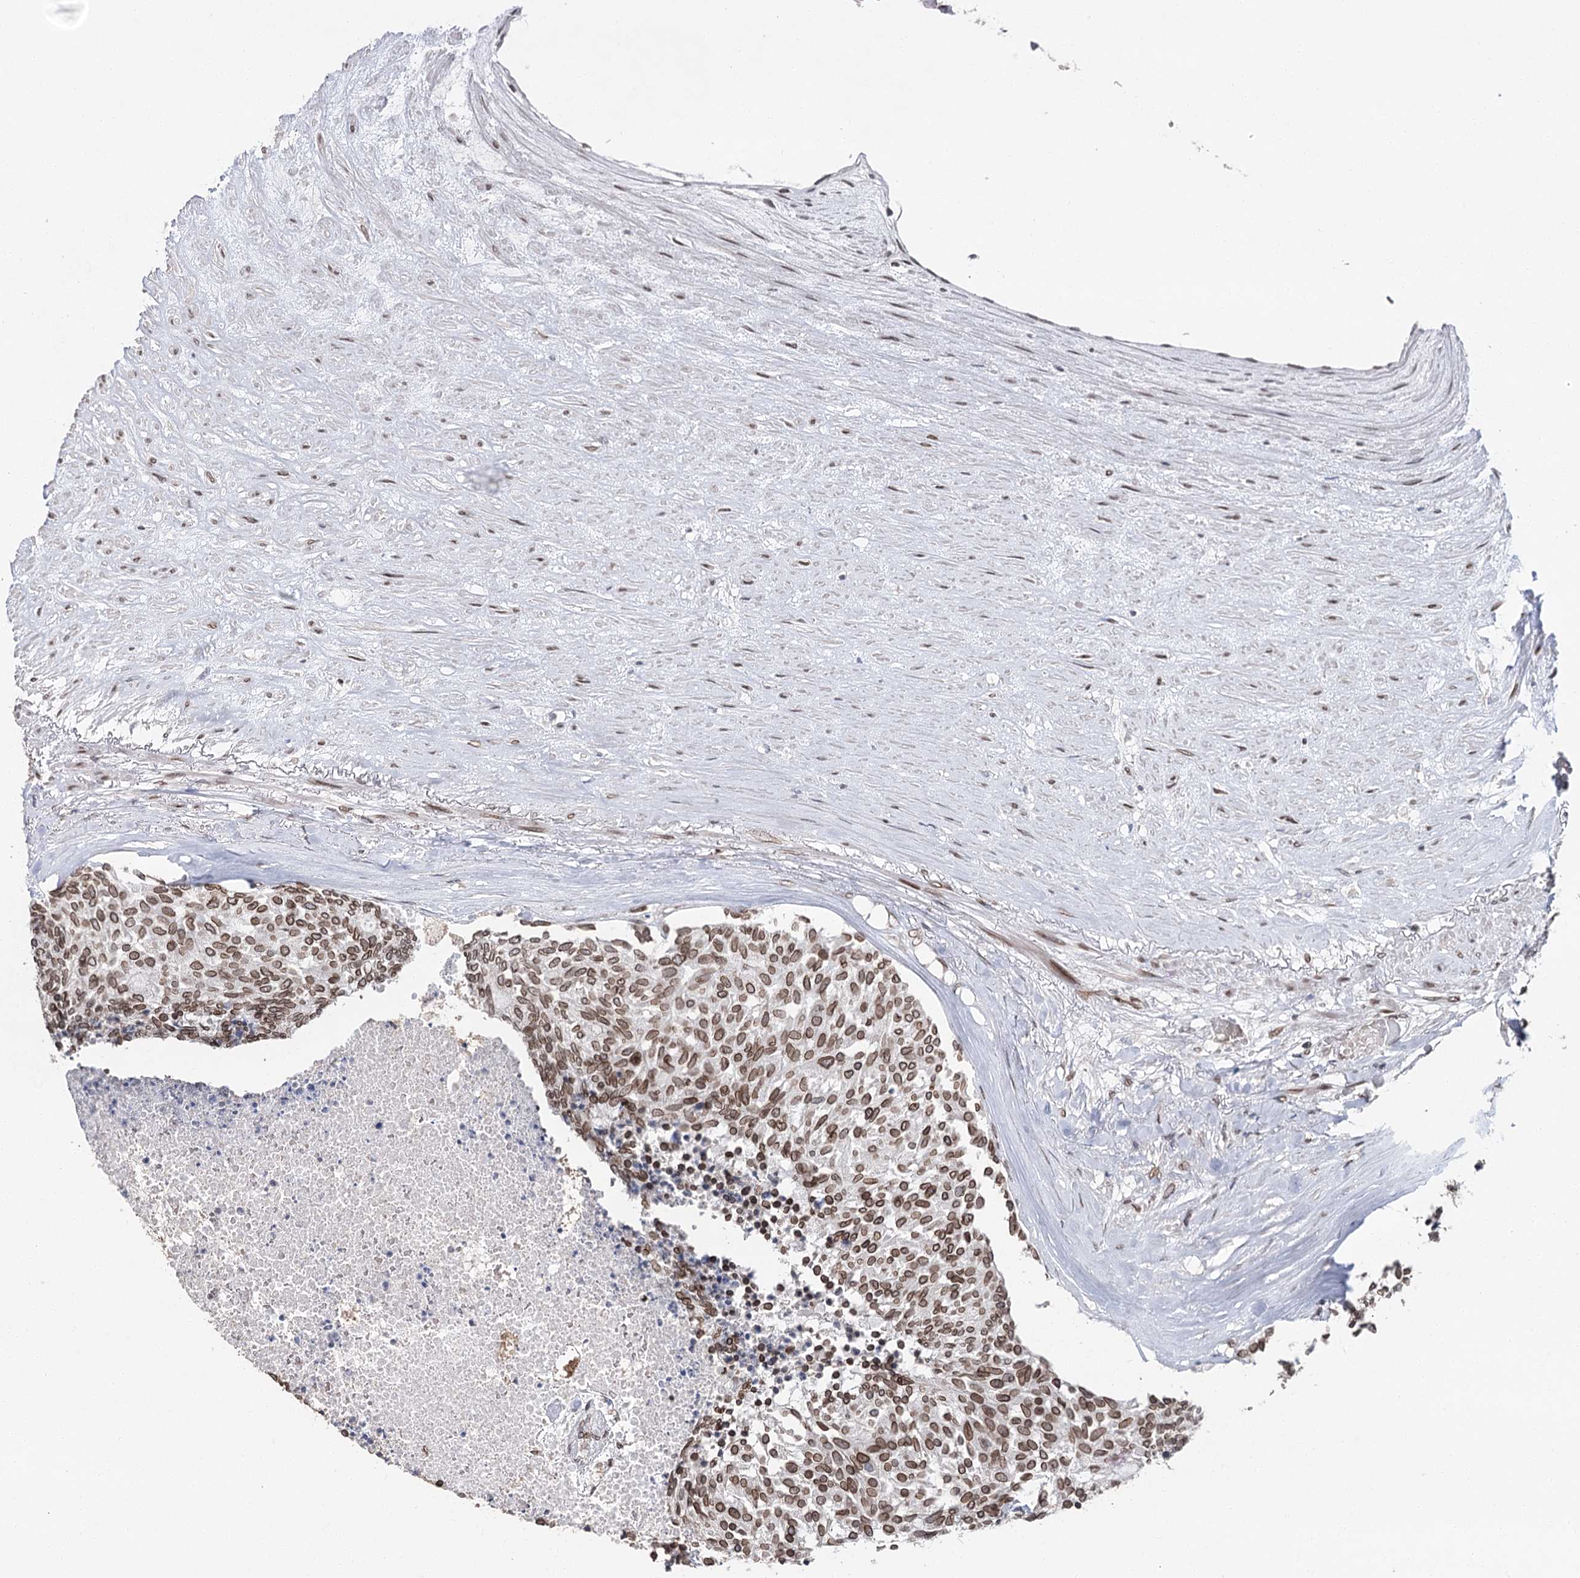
{"staining": {"intensity": "moderate", "quantity": ">75%", "location": "cytoplasmic/membranous,nuclear"}, "tissue": "carcinoid", "cell_type": "Tumor cells", "image_type": "cancer", "snomed": [{"axis": "morphology", "description": "Carcinoid, malignant, NOS"}, {"axis": "topography", "description": "Pancreas"}], "caption": "Immunohistochemical staining of human malignant carcinoid demonstrates medium levels of moderate cytoplasmic/membranous and nuclear protein expression in about >75% of tumor cells.", "gene": "KIAA0930", "patient": {"sex": "female", "age": 54}}